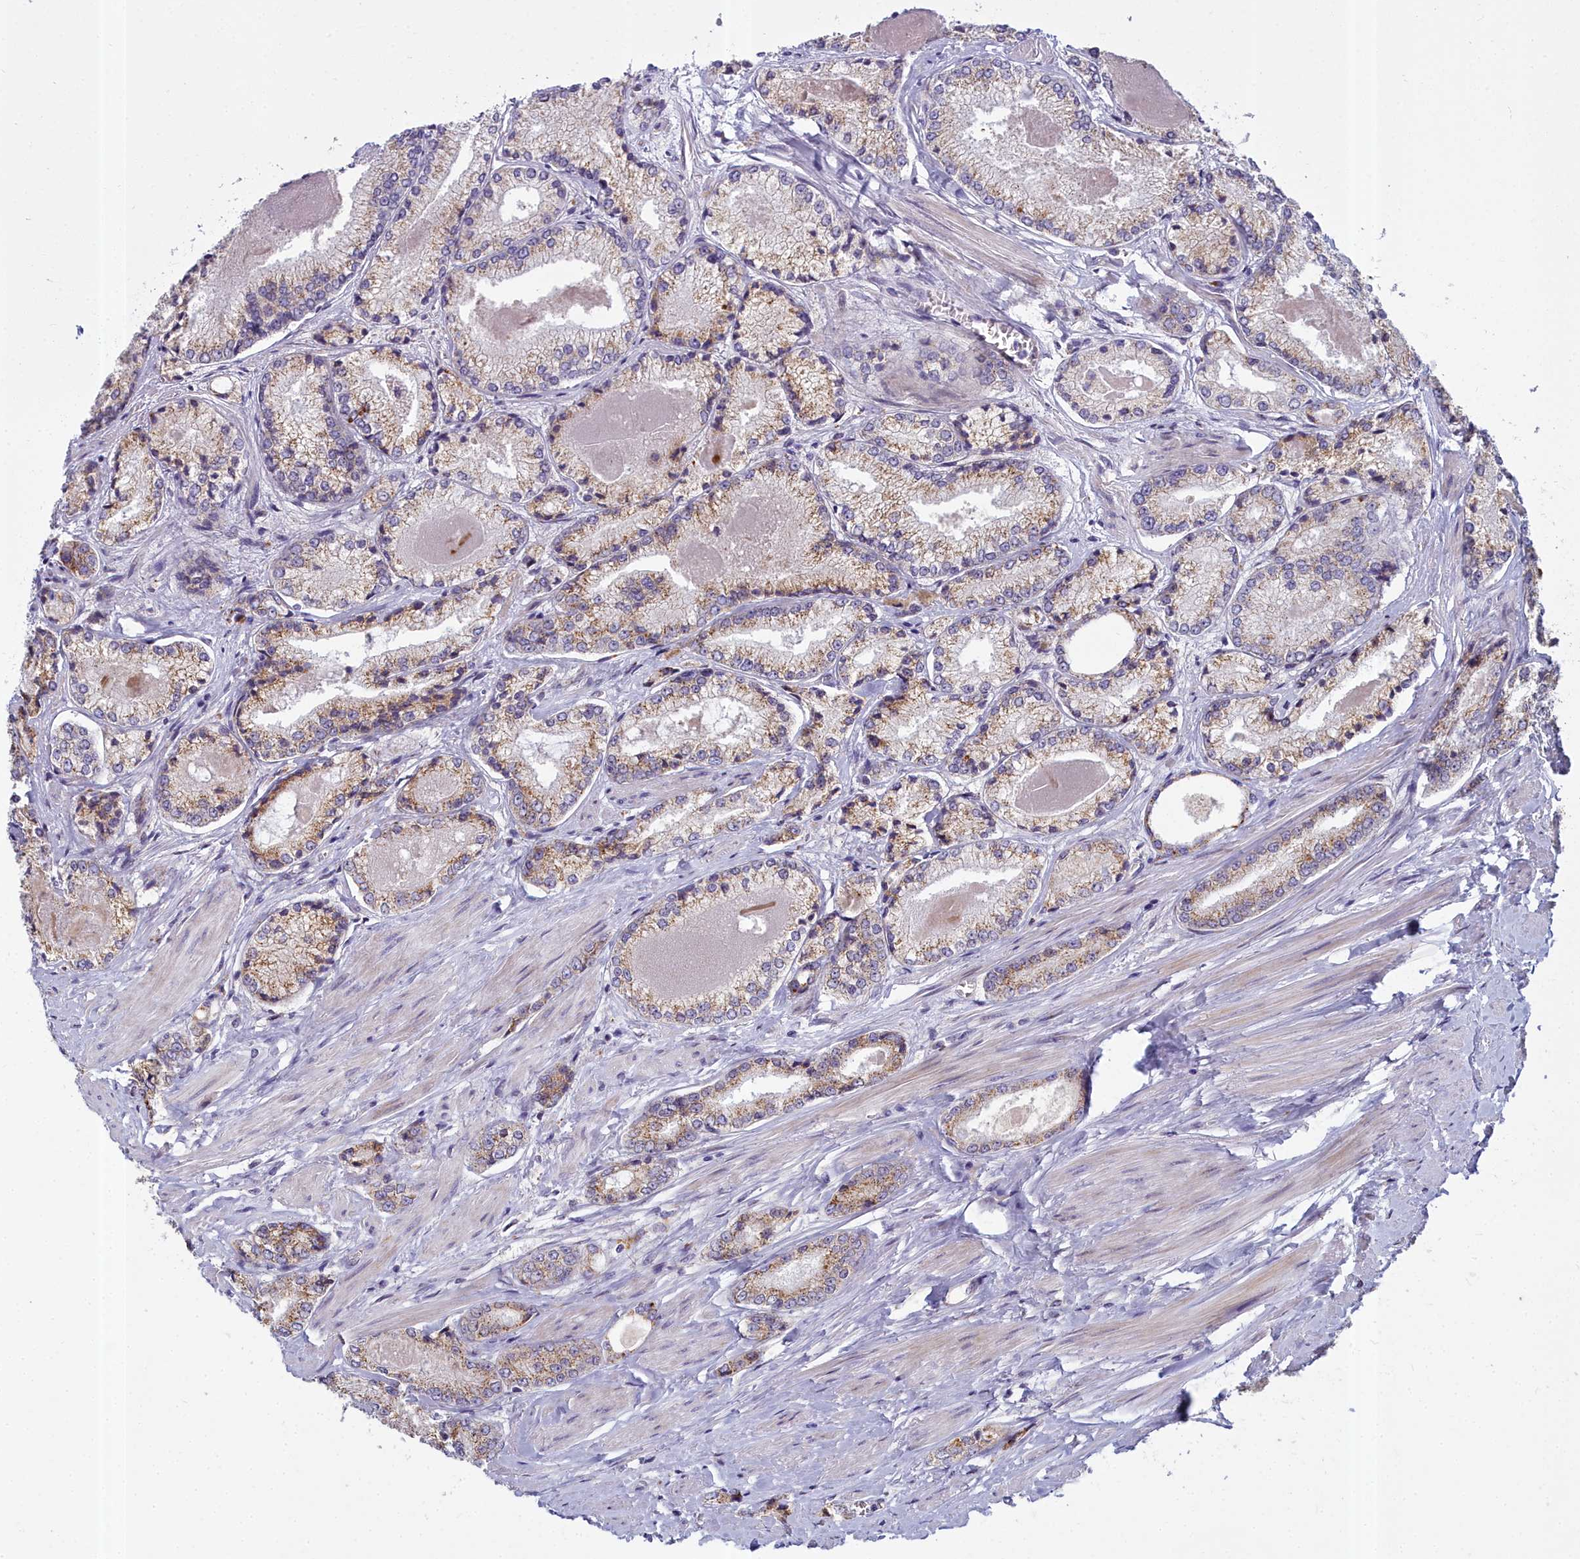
{"staining": {"intensity": "moderate", "quantity": "<25%", "location": "cytoplasmic/membranous"}, "tissue": "prostate cancer", "cell_type": "Tumor cells", "image_type": "cancer", "snomed": [{"axis": "morphology", "description": "Adenocarcinoma, Low grade"}, {"axis": "topography", "description": "Prostate"}], "caption": "This histopathology image shows adenocarcinoma (low-grade) (prostate) stained with IHC to label a protein in brown. The cytoplasmic/membranous of tumor cells show moderate positivity for the protein. Nuclei are counter-stained blue.", "gene": "WDPCP", "patient": {"sex": "male", "age": 68}}